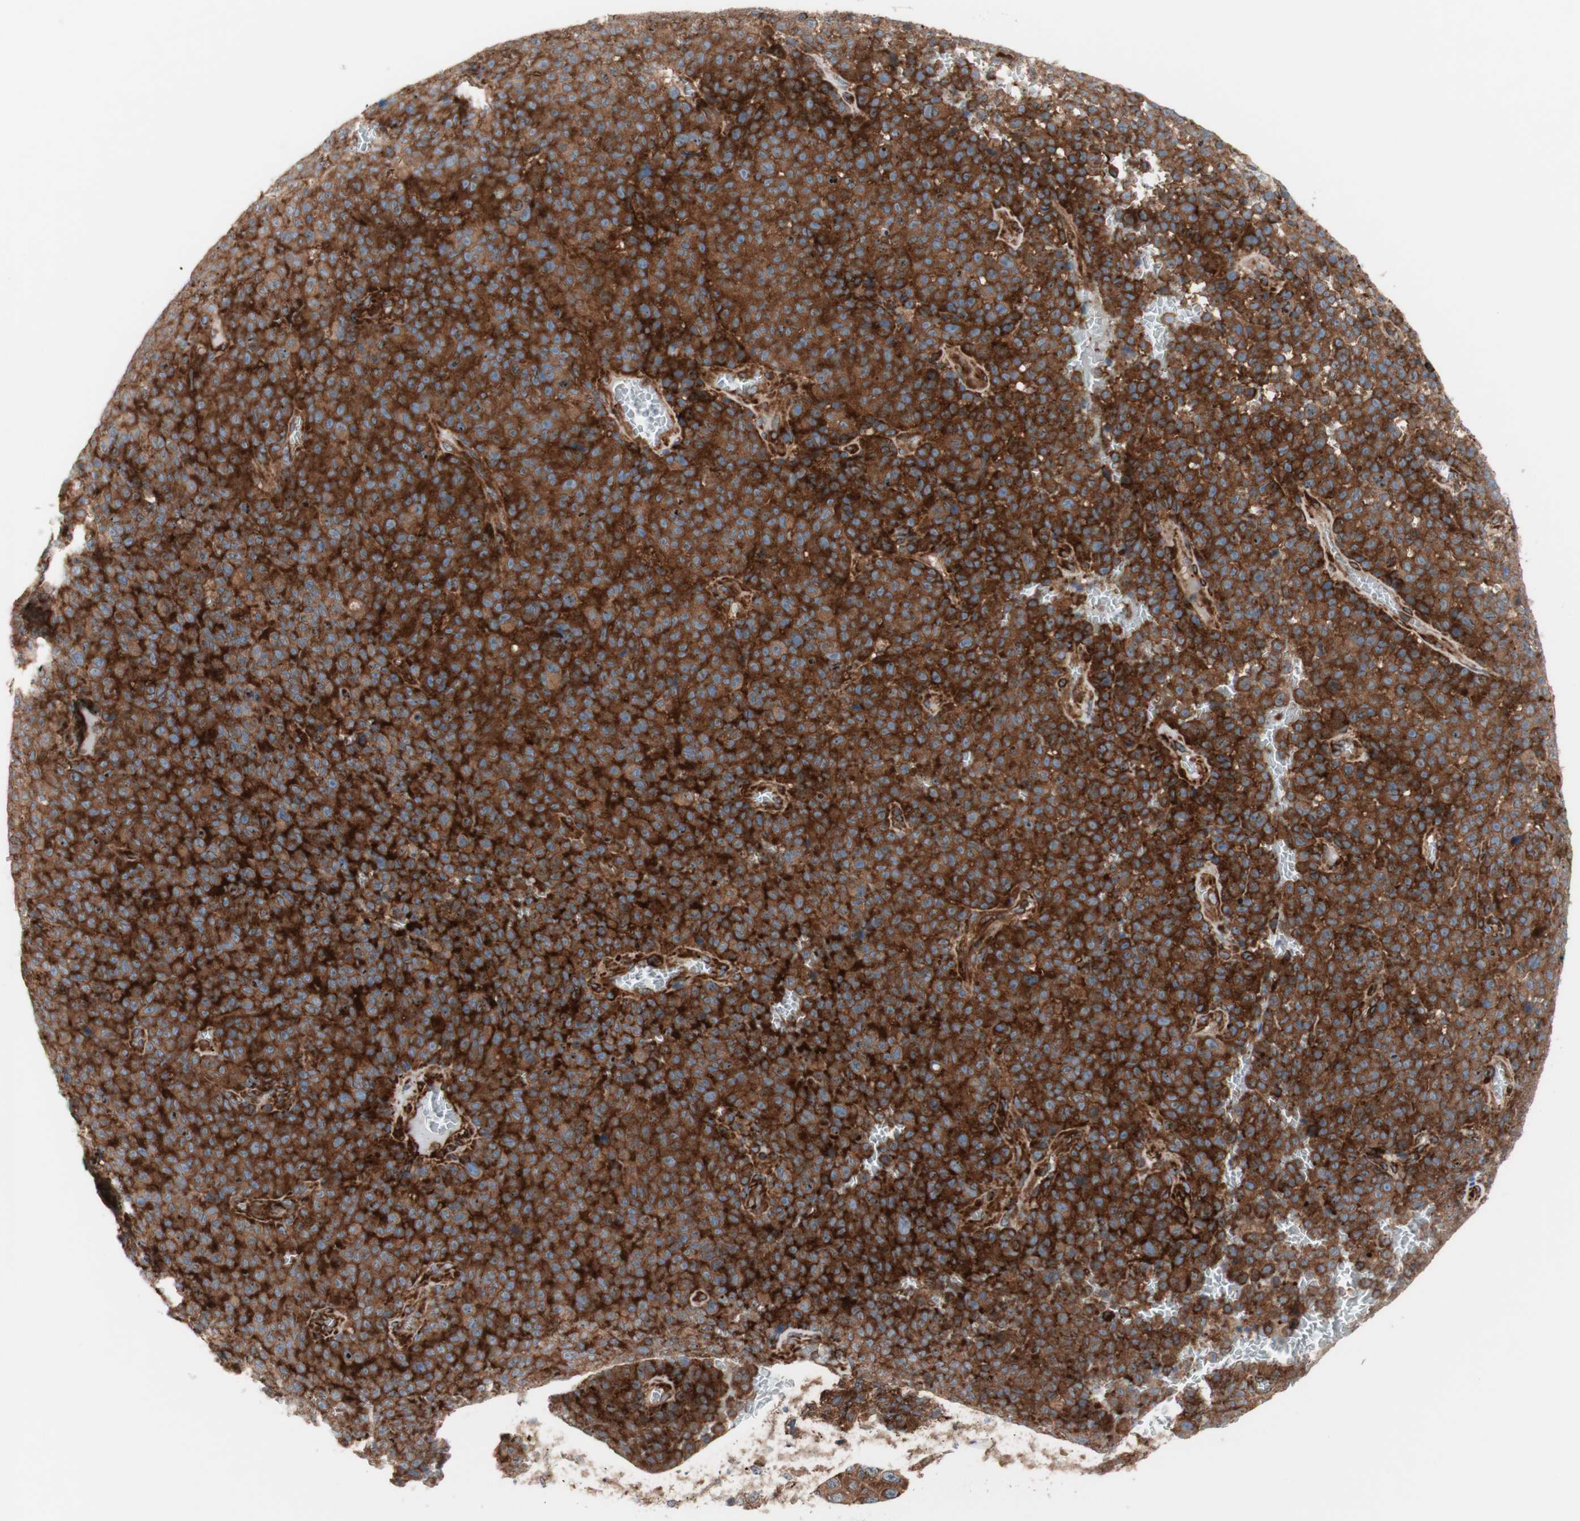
{"staining": {"intensity": "strong", "quantity": ">75%", "location": "cytoplasmic/membranous"}, "tissue": "melanoma", "cell_type": "Tumor cells", "image_type": "cancer", "snomed": [{"axis": "morphology", "description": "Malignant melanoma, NOS"}, {"axis": "topography", "description": "Skin"}], "caption": "Brown immunohistochemical staining in human melanoma shows strong cytoplasmic/membranous positivity in about >75% of tumor cells.", "gene": "CCN4", "patient": {"sex": "female", "age": 82}}